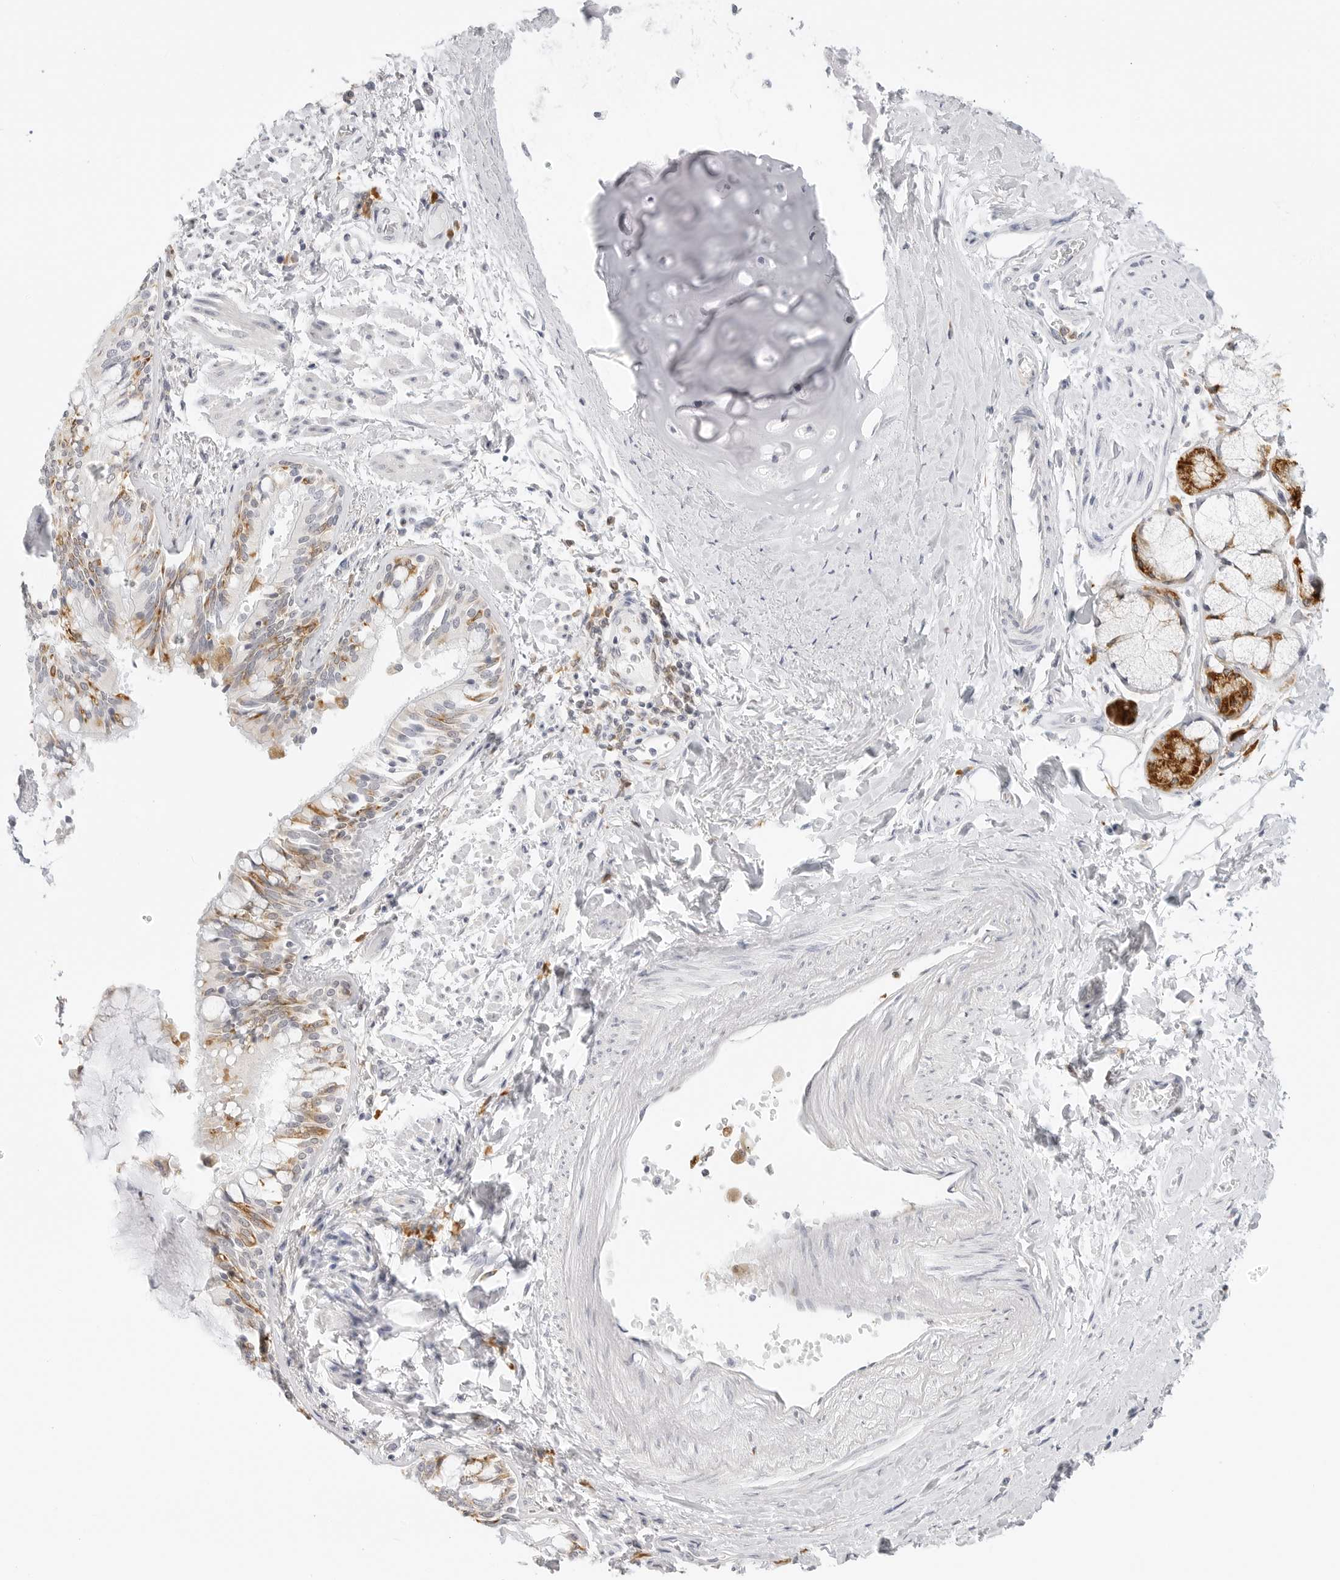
{"staining": {"intensity": "moderate", "quantity": "<25%", "location": "cytoplasmic/membranous"}, "tissue": "bronchus", "cell_type": "Respiratory epithelial cells", "image_type": "normal", "snomed": [{"axis": "morphology", "description": "Normal tissue, NOS"}, {"axis": "morphology", "description": "Inflammation, NOS"}, {"axis": "topography", "description": "Lung"}], "caption": "Protein expression analysis of benign bronchus exhibits moderate cytoplasmic/membranous expression in about <25% of respiratory epithelial cells.", "gene": "THEM4", "patient": {"sex": "female", "age": 46}}